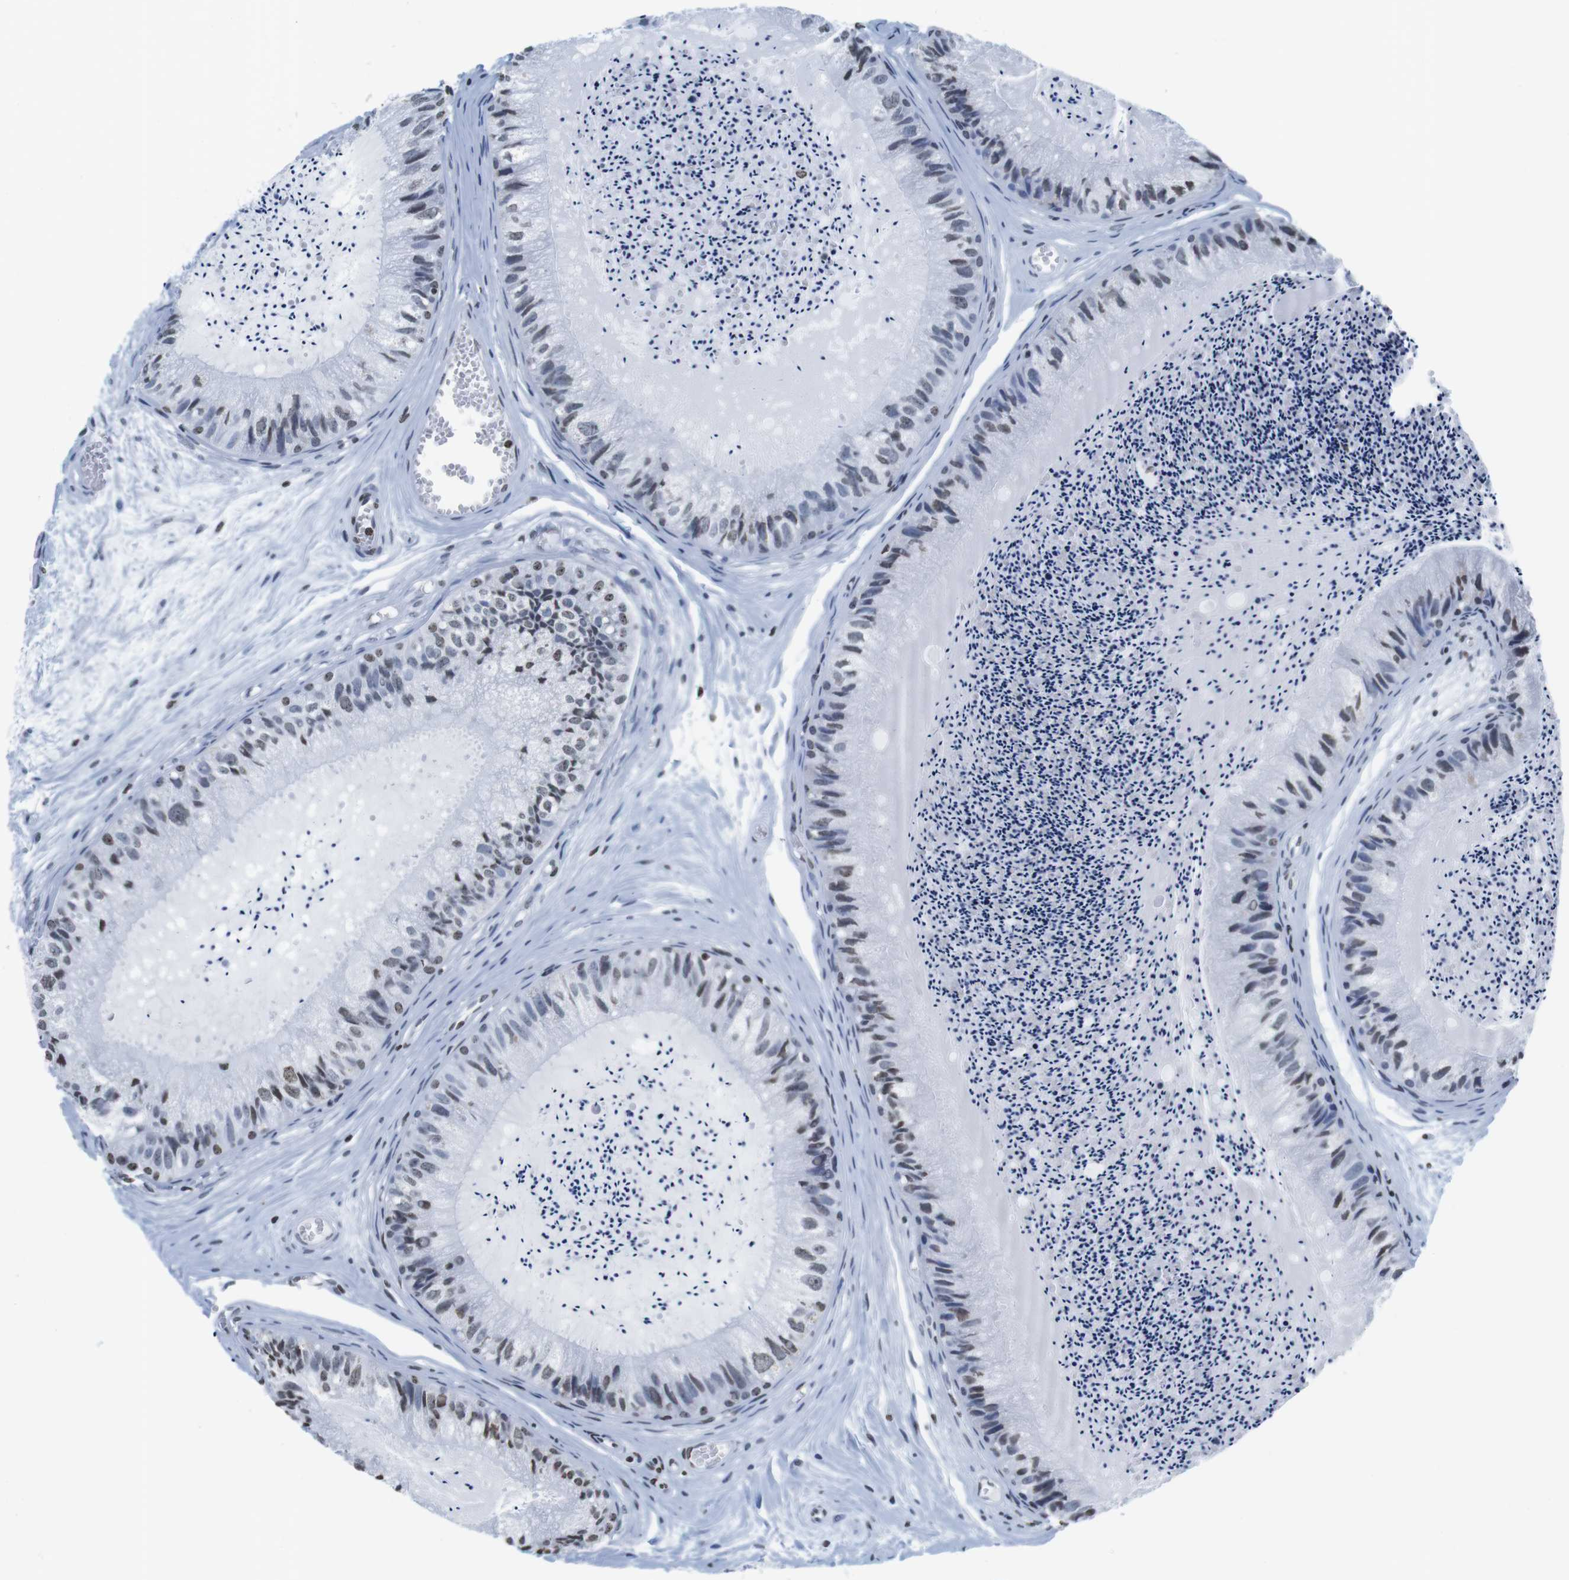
{"staining": {"intensity": "weak", "quantity": "25%-75%", "location": "nuclear"}, "tissue": "epididymis", "cell_type": "Glandular cells", "image_type": "normal", "snomed": [{"axis": "morphology", "description": "Normal tissue, NOS"}, {"axis": "topography", "description": "Epididymis"}], "caption": "Glandular cells show low levels of weak nuclear staining in about 25%-75% of cells in normal epididymis. The staining is performed using DAB brown chromogen to label protein expression. The nuclei are counter-stained blue using hematoxylin.", "gene": "BSX", "patient": {"sex": "male", "age": 31}}